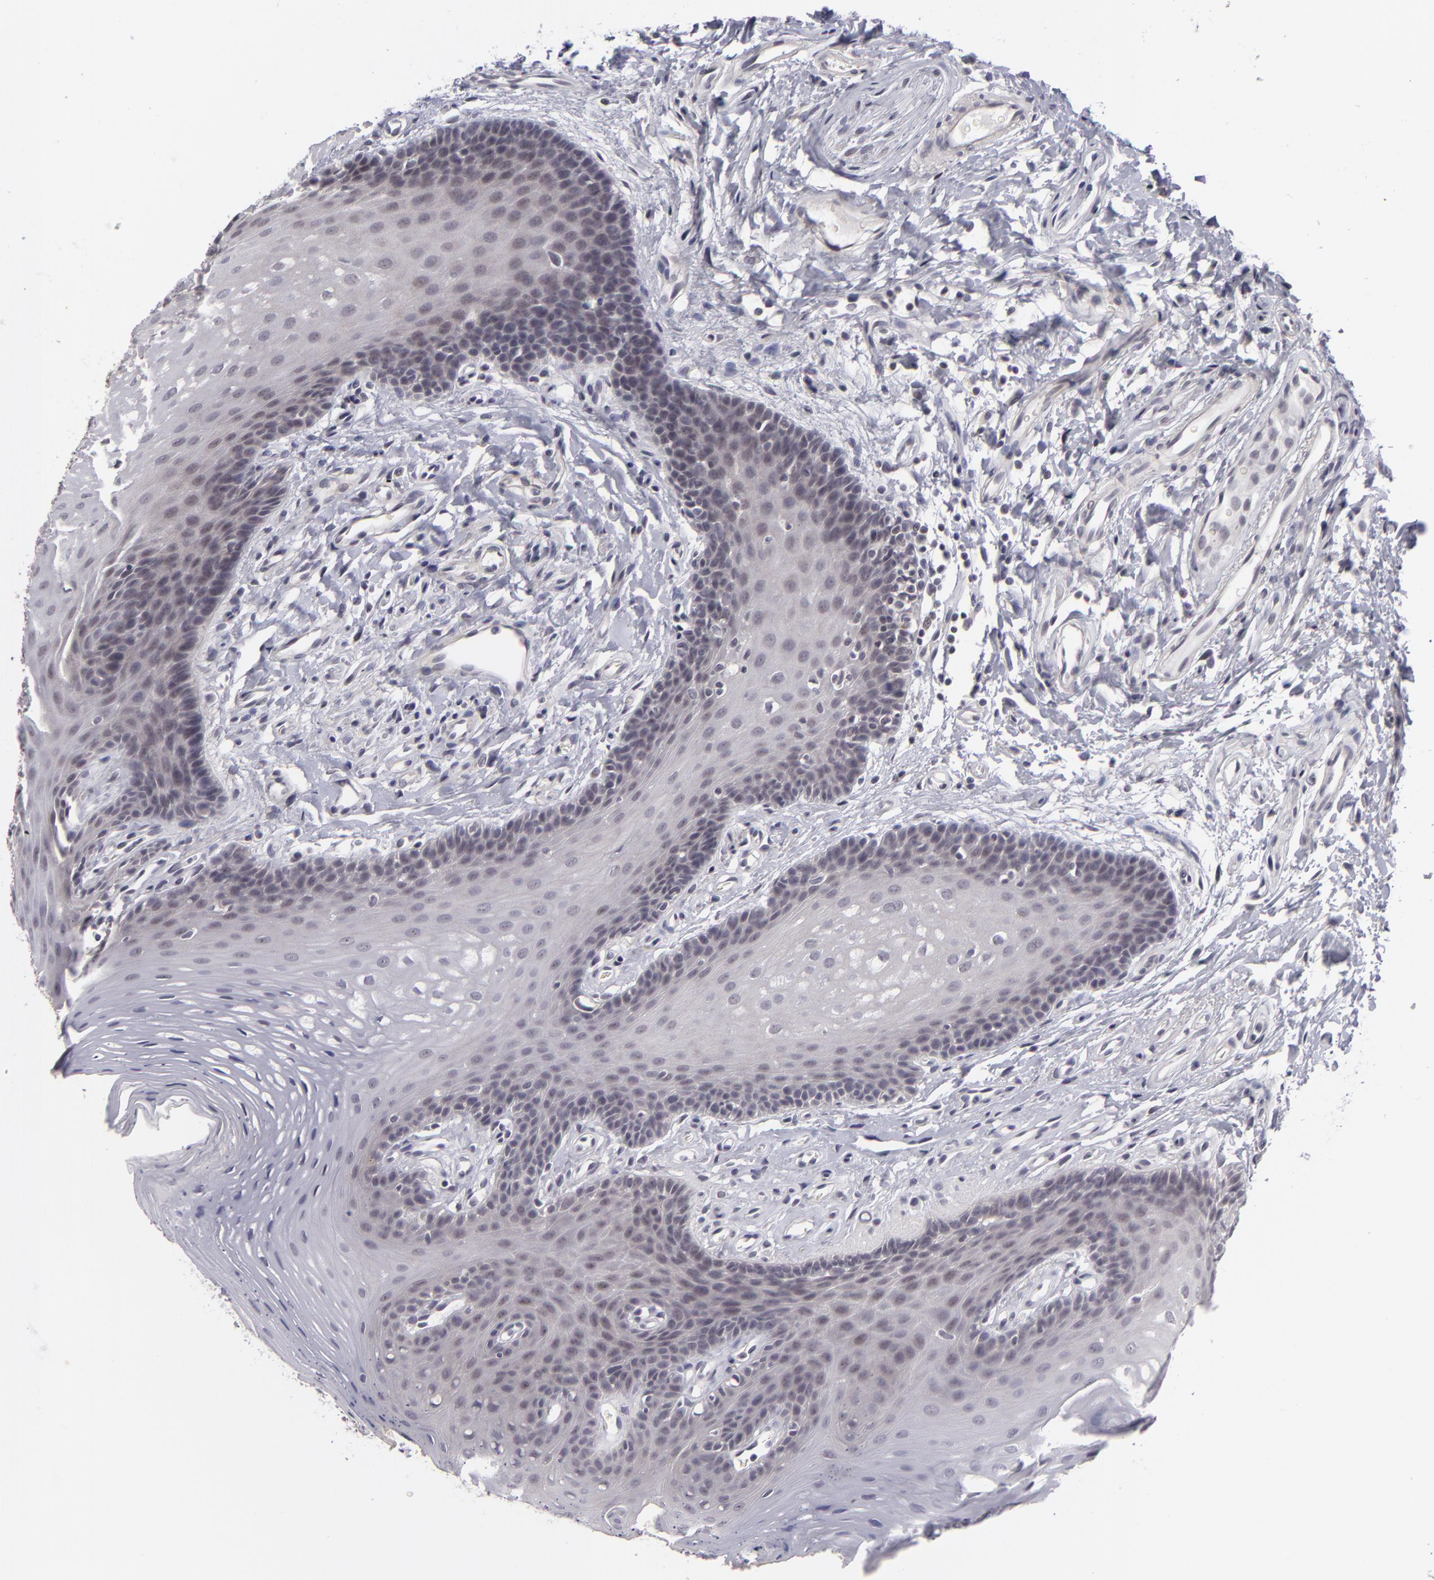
{"staining": {"intensity": "negative", "quantity": "none", "location": "none"}, "tissue": "oral mucosa", "cell_type": "Squamous epithelial cells", "image_type": "normal", "snomed": [{"axis": "morphology", "description": "Normal tissue, NOS"}, {"axis": "topography", "description": "Oral tissue"}], "caption": "Human oral mucosa stained for a protein using immunohistochemistry demonstrates no staining in squamous epithelial cells.", "gene": "DLG3", "patient": {"sex": "male", "age": 62}}